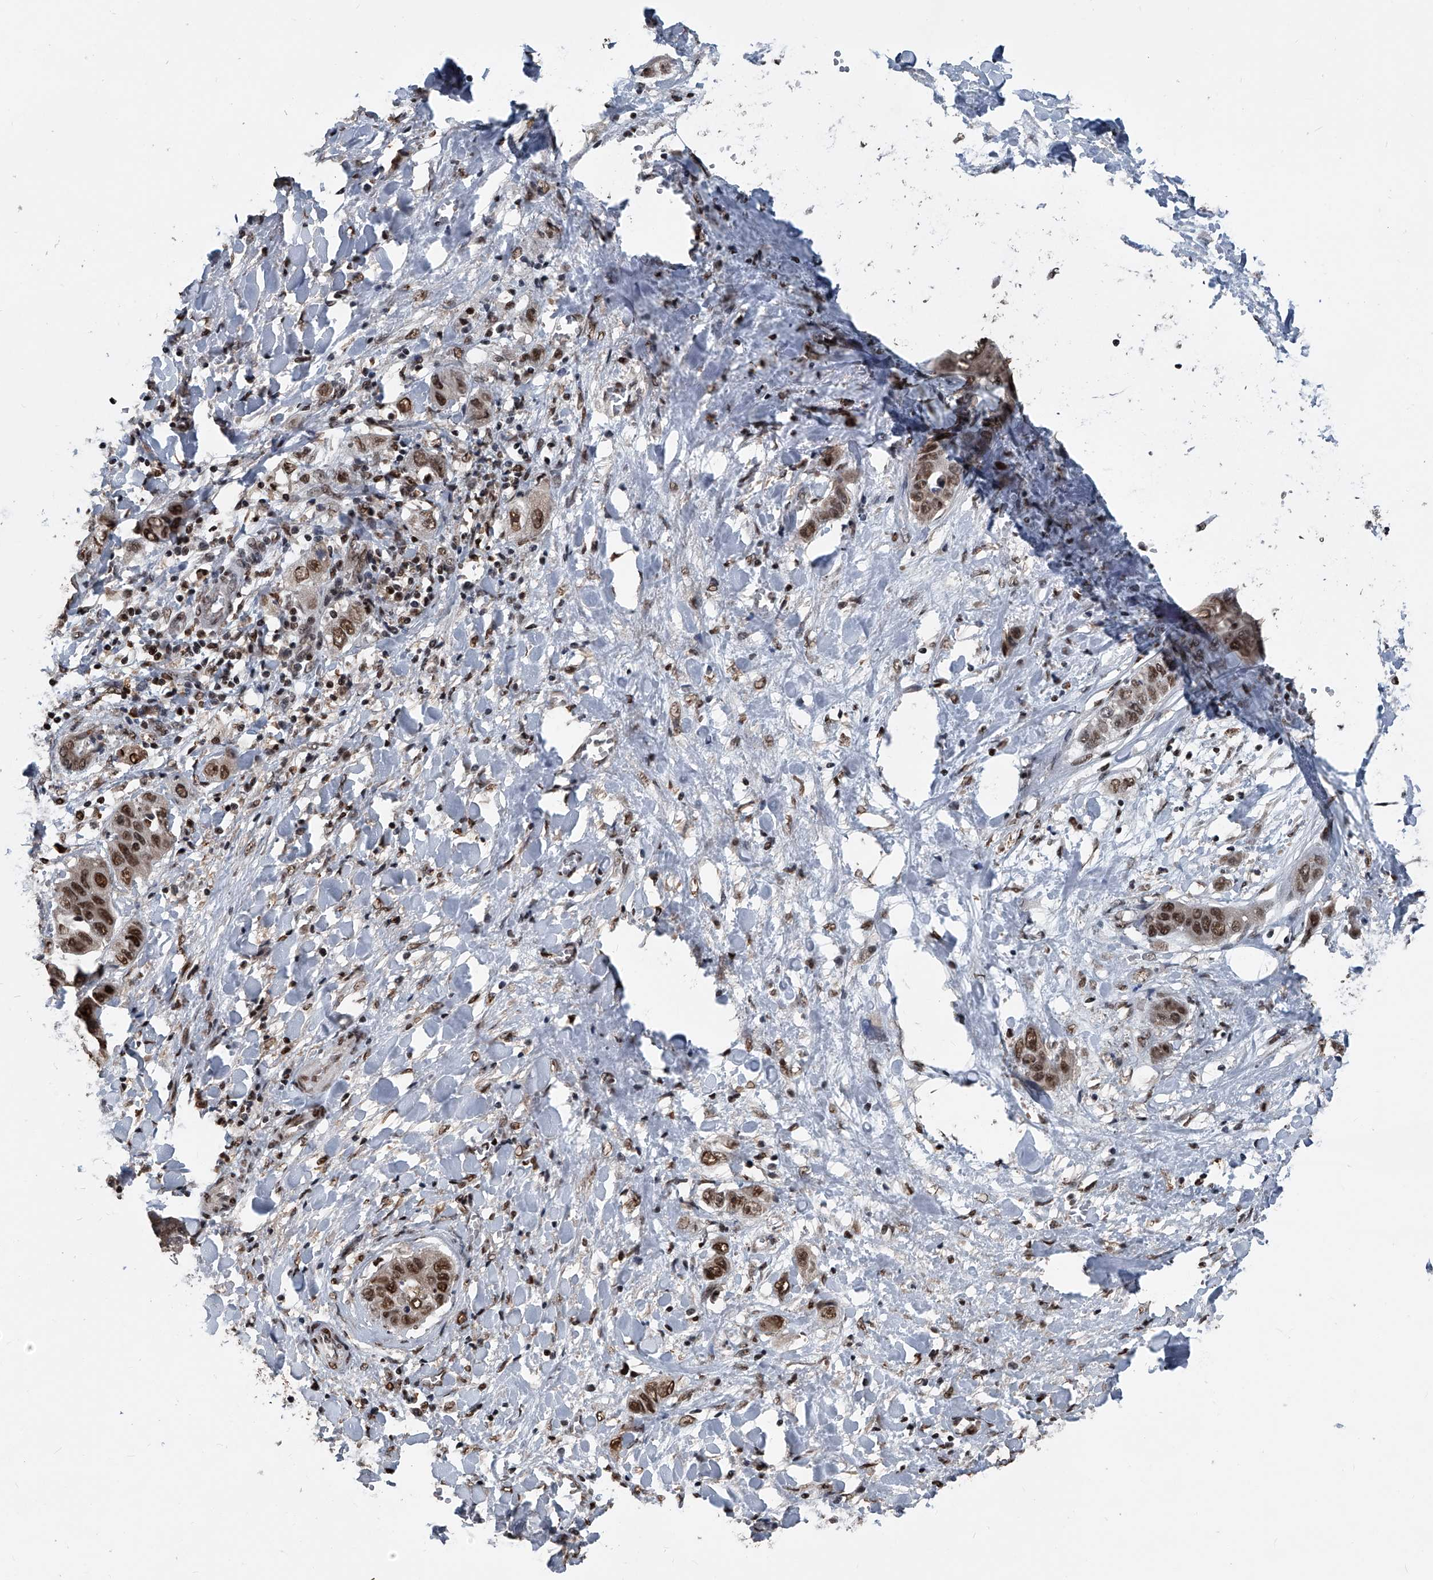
{"staining": {"intensity": "strong", "quantity": ">75%", "location": "nuclear"}, "tissue": "liver cancer", "cell_type": "Tumor cells", "image_type": "cancer", "snomed": [{"axis": "morphology", "description": "Cholangiocarcinoma"}, {"axis": "topography", "description": "Liver"}], "caption": "Immunohistochemical staining of human liver cholangiocarcinoma displays high levels of strong nuclear protein positivity in about >75% of tumor cells.", "gene": "FKBP5", "patient": {"sex": "female", "age": 52}}